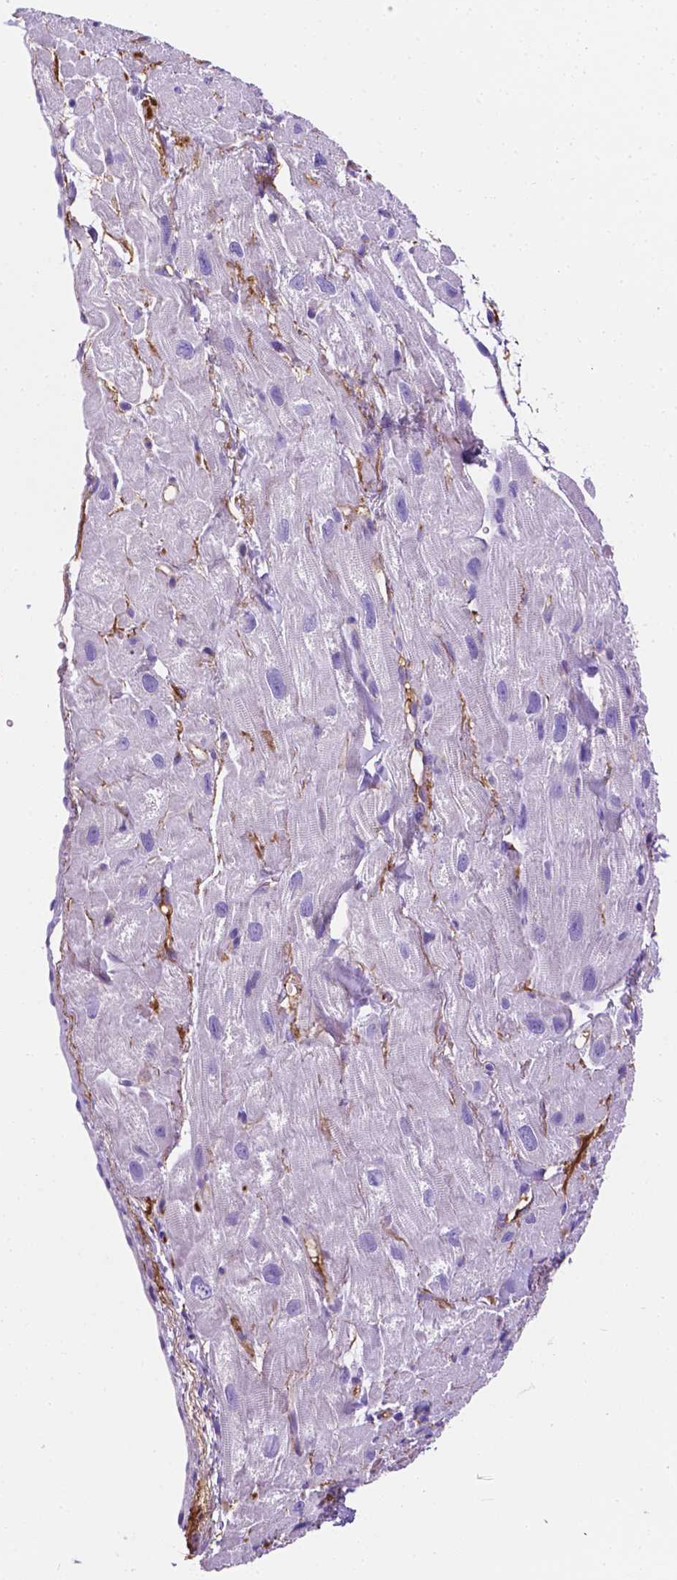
{"staining": {"intensity": "negative", "quantity": "none", "location": "none"}, "tissue": "heart muscle", "cell_type": "Cardiomyocytes", "image_type": "normal", "snomed": [{"axis": "morphology", "description": "Normal tissue, NOS"}, {"axis": "topography", "description": "Heart"}], "caption": "The image demonstrates no staining of cardiomyocytes in unremarkable heart muscle.", "gene": "APOE", "patient": {"sex": "female", "age": 62}}